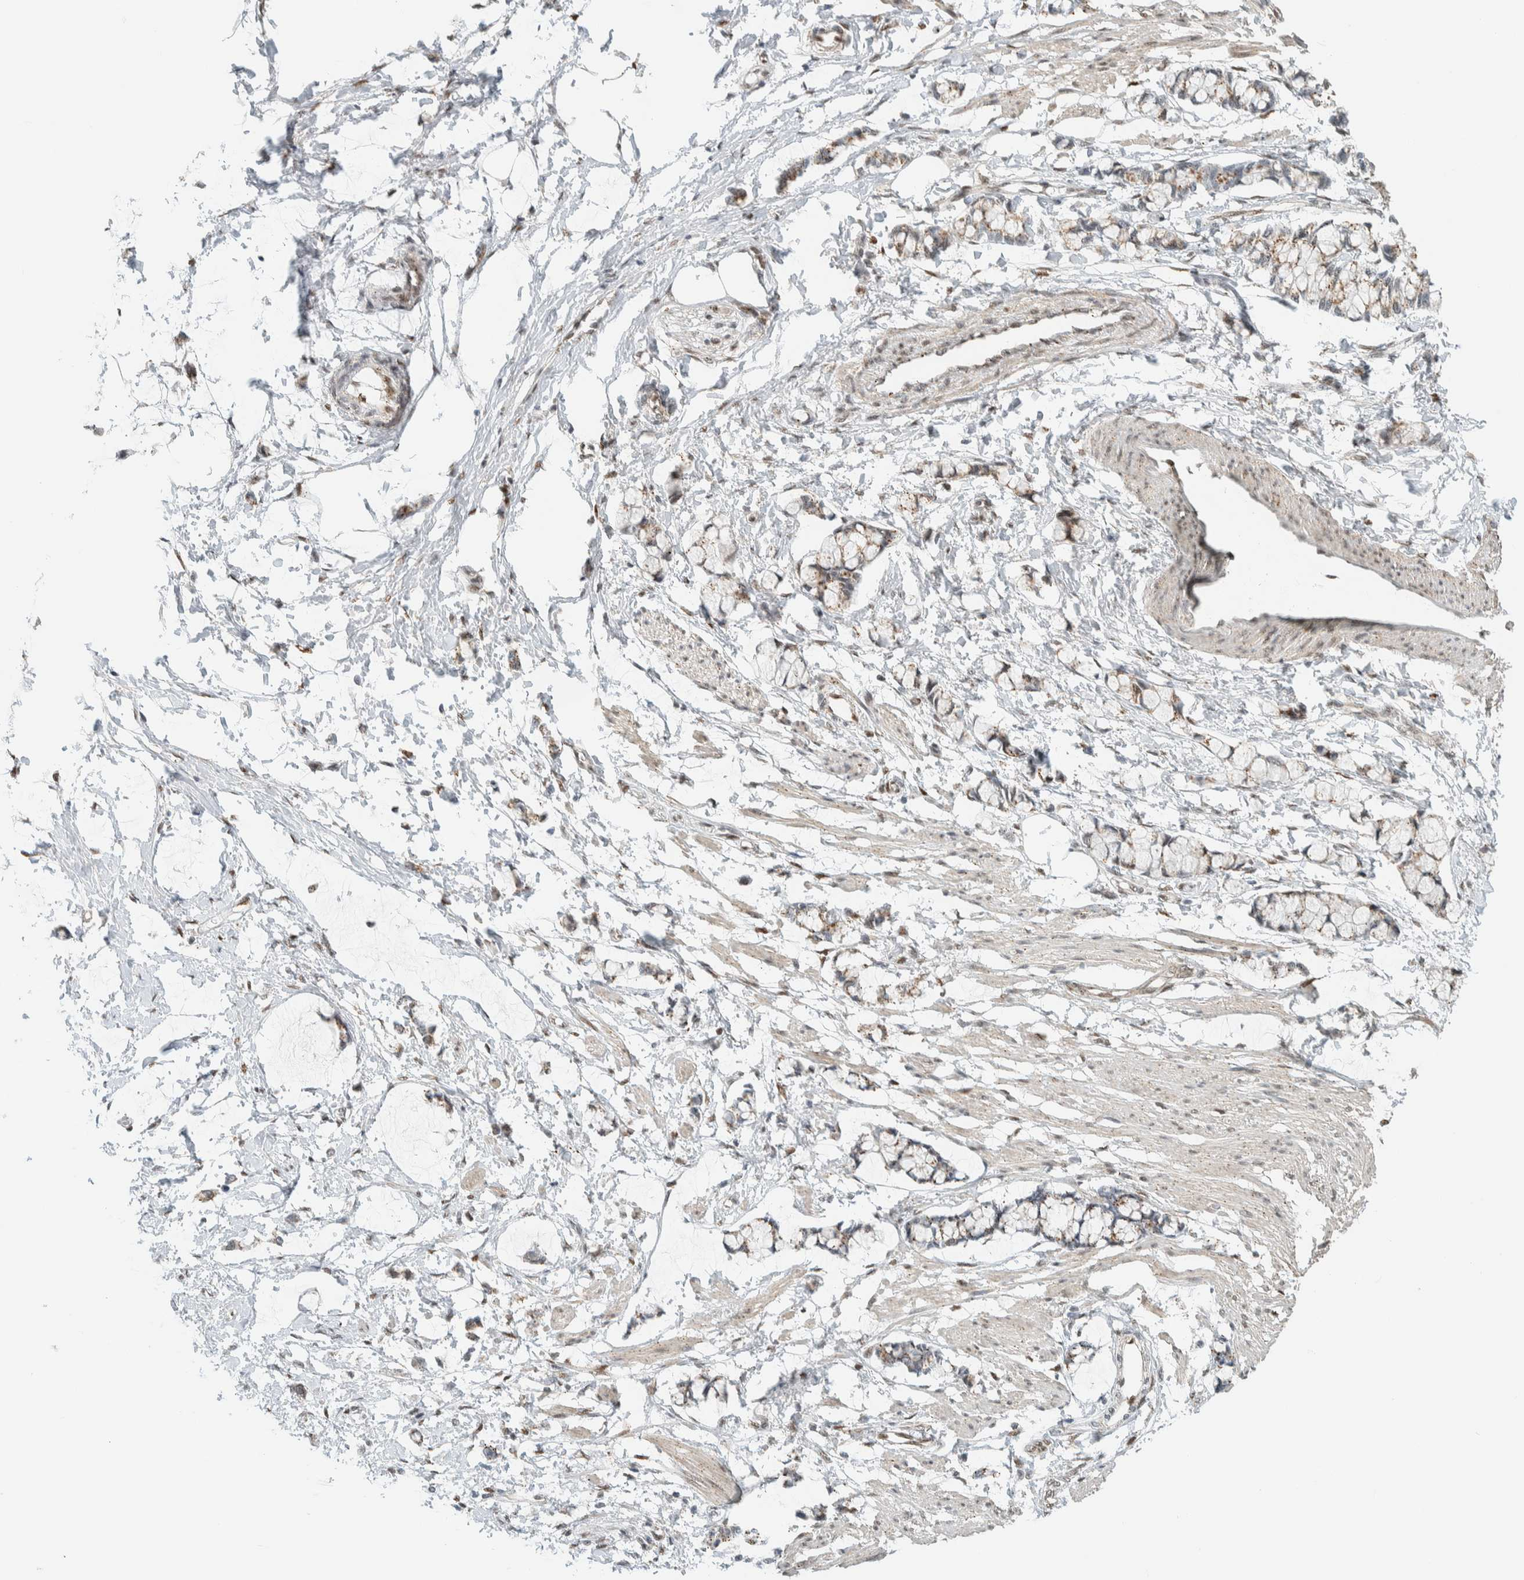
{"staining": {"intensity": "moderate", "quantity": ">75%", "location": "nuclear"}, "tissue": "smooth muscle", "cell_type": "Smooth muscle cells", "image_type": "normal", "snomed": [{"axis": "morphology", "description": "Normal tissue, NOS"}, {"axis": "morphology", "description": "Adenocarcinoma, NOS"}, {"axis": "topography", "description": "Smooth muscle"}, {"axis": "topography", "description": "Colon"}], "caption": "Smooth muscle cells exhibit medium levels of moderate nuclear expression in about >75% of cells in benign human smooth muscle.", "gene": "TFE3", "patient": {"sex": "male", "age": 14}}